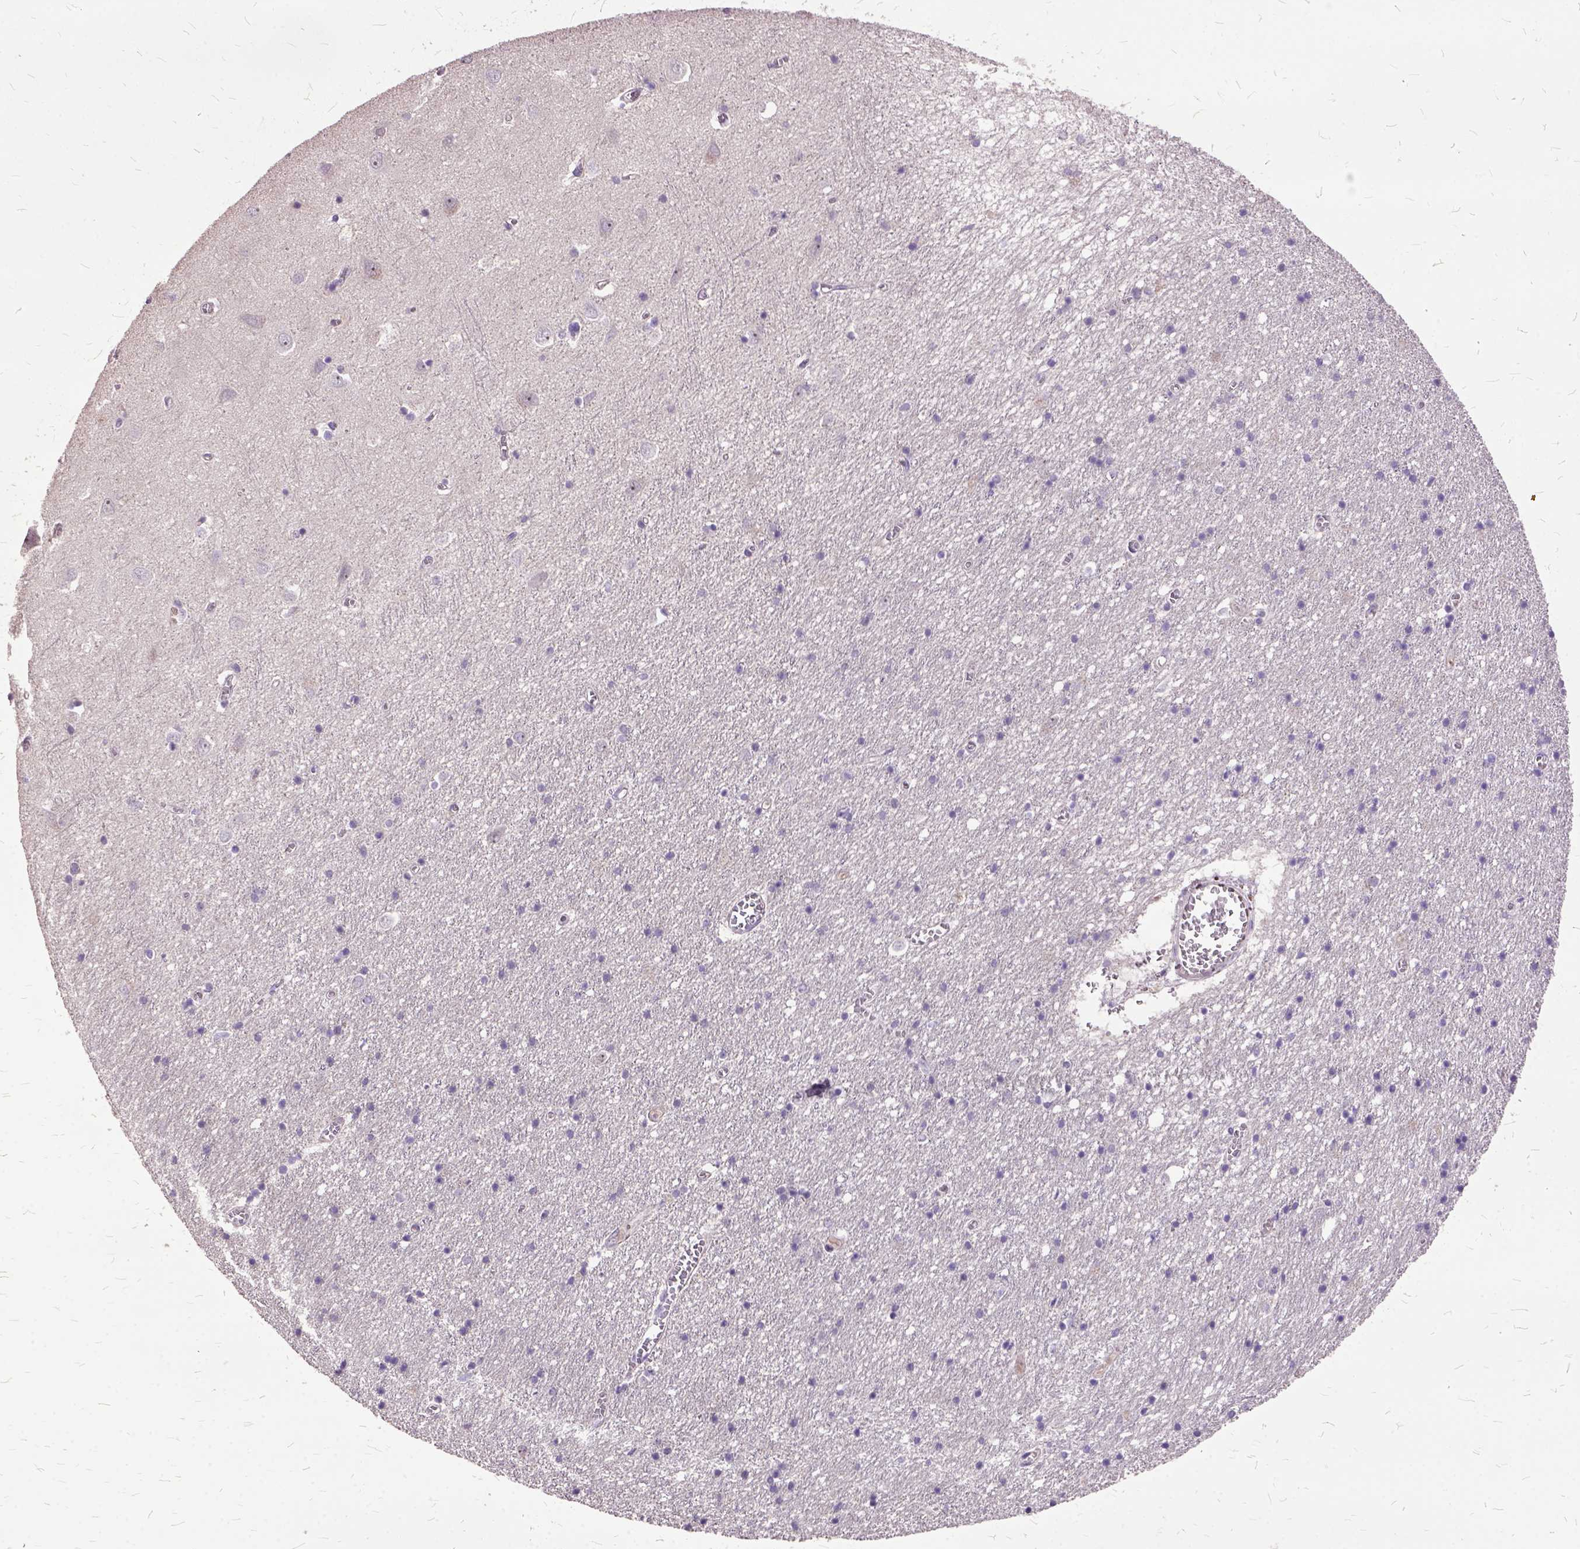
{"staining": {"intensity": "moderate", "quantity": ">75%", "location": "cytoplasmic/membranous"}, "tissue": "cerebral cortex", "cell_type": "Endothelial cells", "image_type": "normal", "snomed": [{"axis": "morphology", "description": "Normal tissue, NOS"}, {"axis": "topography", "description": "Cerebral cortex"}], "caption": "Endothelial cells display medium levels of moderate cytoplasmic/membranous positivity in about >75% of cells in unremarkable human cerebral cortex. (DAB (3,3'-diaminobenzidine) IHC with brightfield microscopy, high magnification).", "gene": "AREG", "patient": {"sex": "male", "age": 70}}